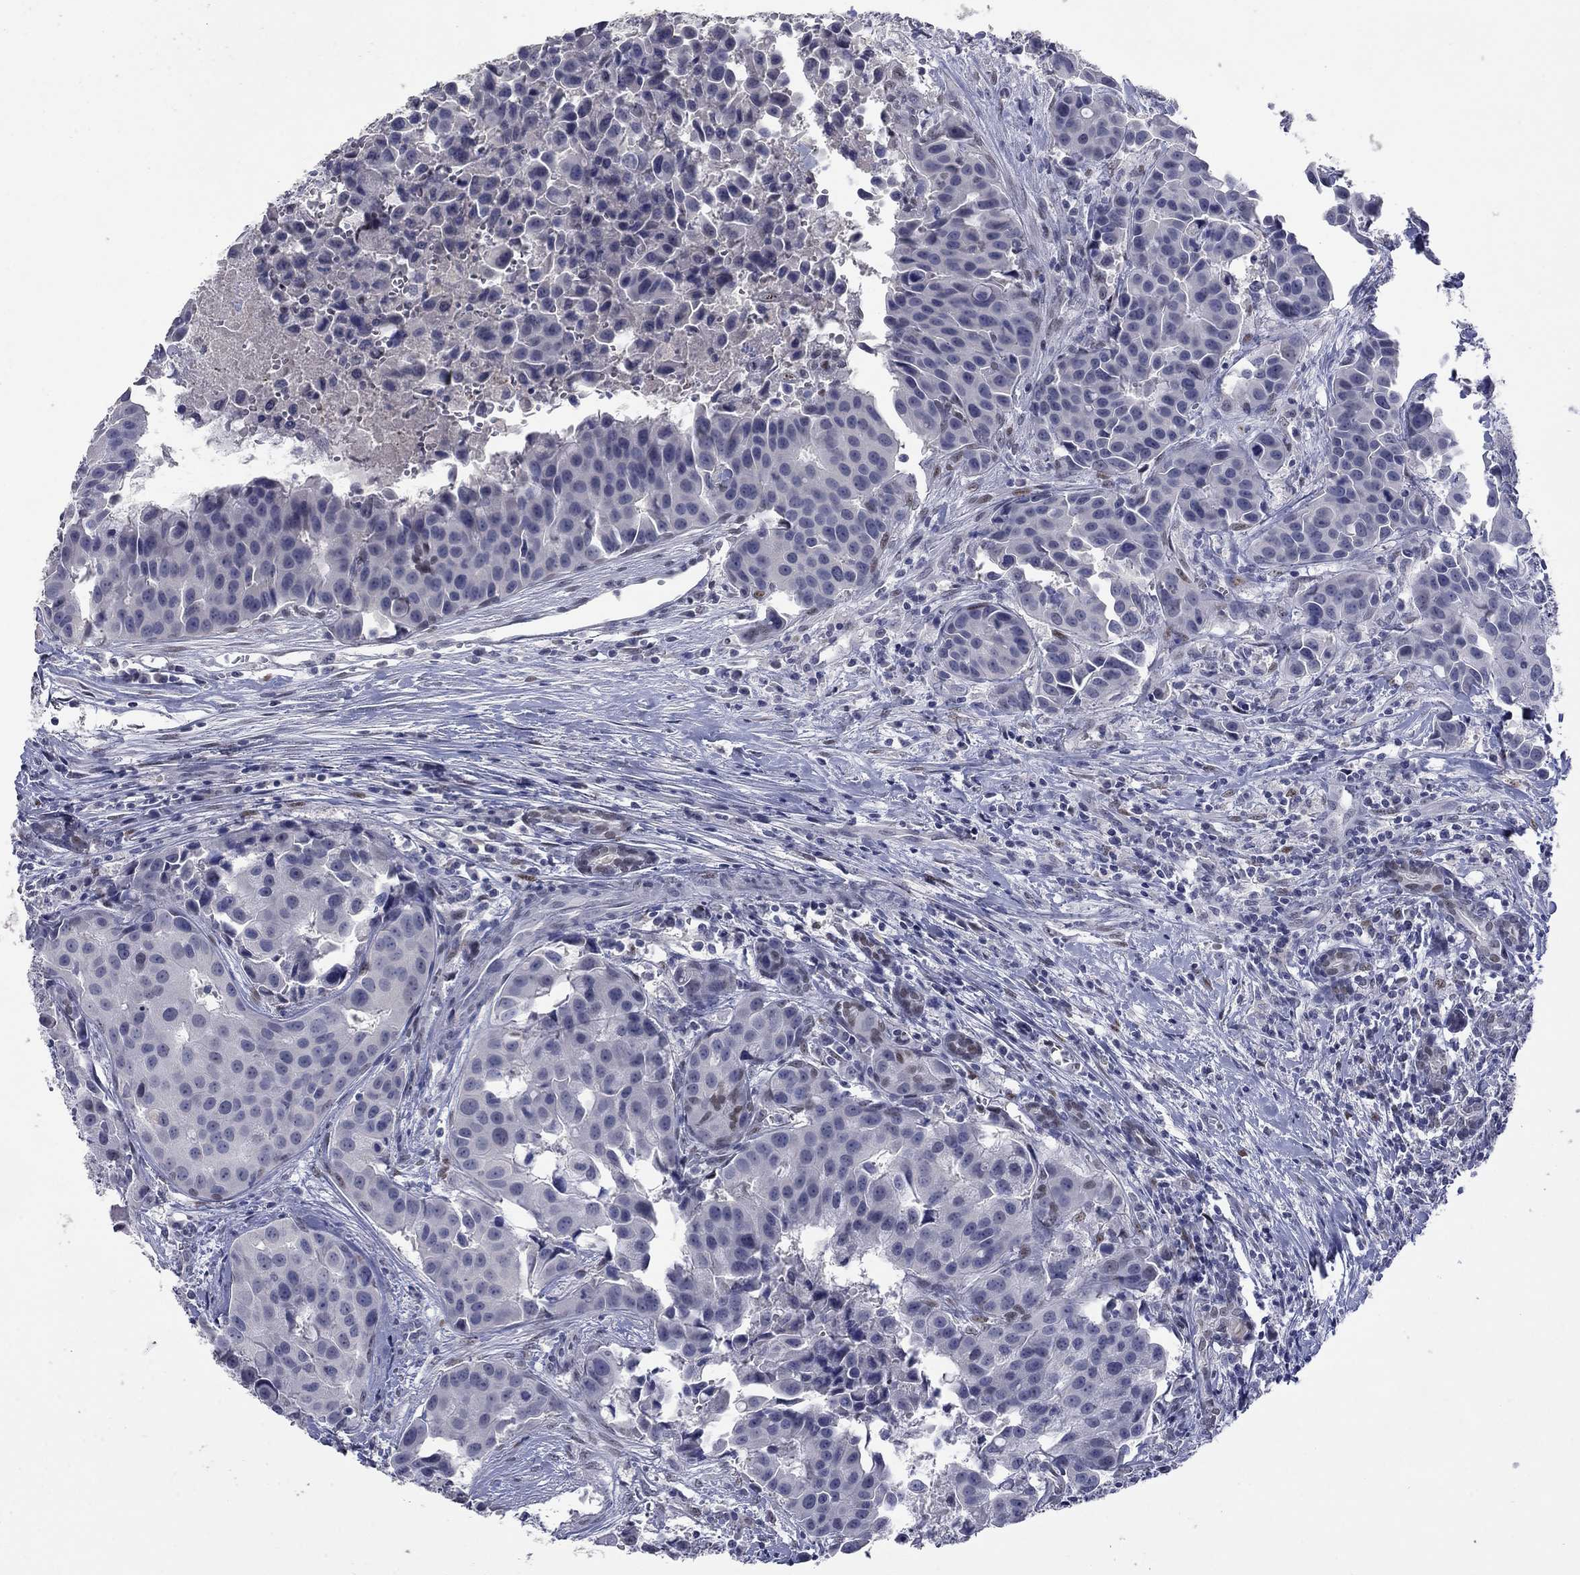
{"staining": {"intensity": "negative", "quantity": "none", "location": "none"}, "tissue": "head and neck cancer", "cell_type": "Tumor cells", "image_type": "cancer", "snomed": [{"axis": "morphology", "description": "Adenocarcinoma, NOS"}, {"axis": "topography", "description": "Head-Neck"}], "caption": "Immunohistochemistry (IHC) micrograph of head and neck cancer (adenocarcinoma) stained for a protein (brown), which displays no staining in tumor cells.", "gene": "SLC51A", "patient": {"sex": "male", "age": 76}}